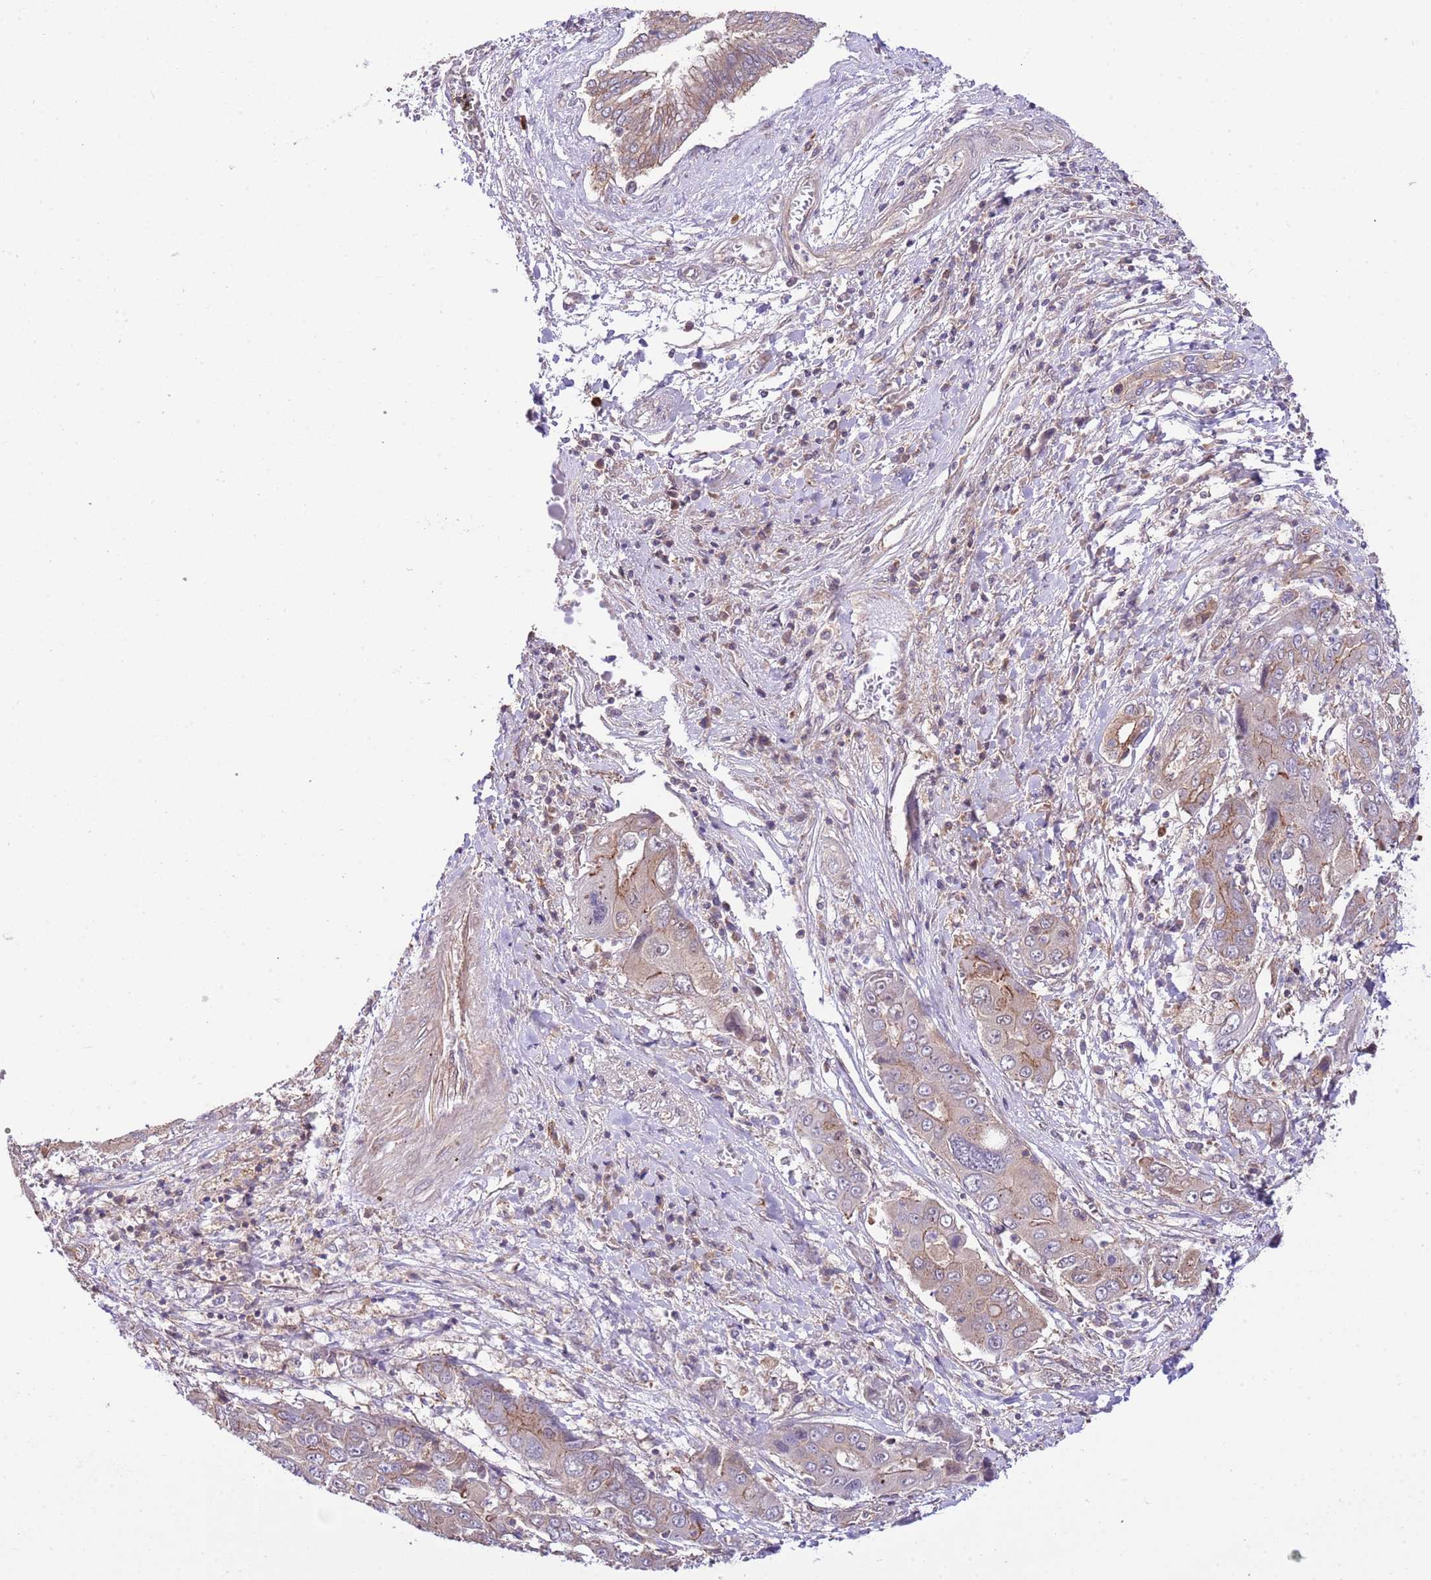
{"staining": {"intensity": "moderate", "quantity": "25%-75%", "location": "cytoplasmic/membranous"}, "tissue": "liver cancer", "cell_type": "Tumor cells", "image_type": "cancer", "snomed": [{"axis": "morphology", "description": "Cholangiocarcinoma"}, {"axis": "topography", "description": "Liver"}], "caption": "Immunohistochemistry of human liver cancer (cholangiocarcinoma) exhibits medium levels of moderate cytoplasmic/membranous expression in approximately 25%-75% of tumor cells.", "gene": "DONSON", "patient": {"sex": "male", "age": 67}}